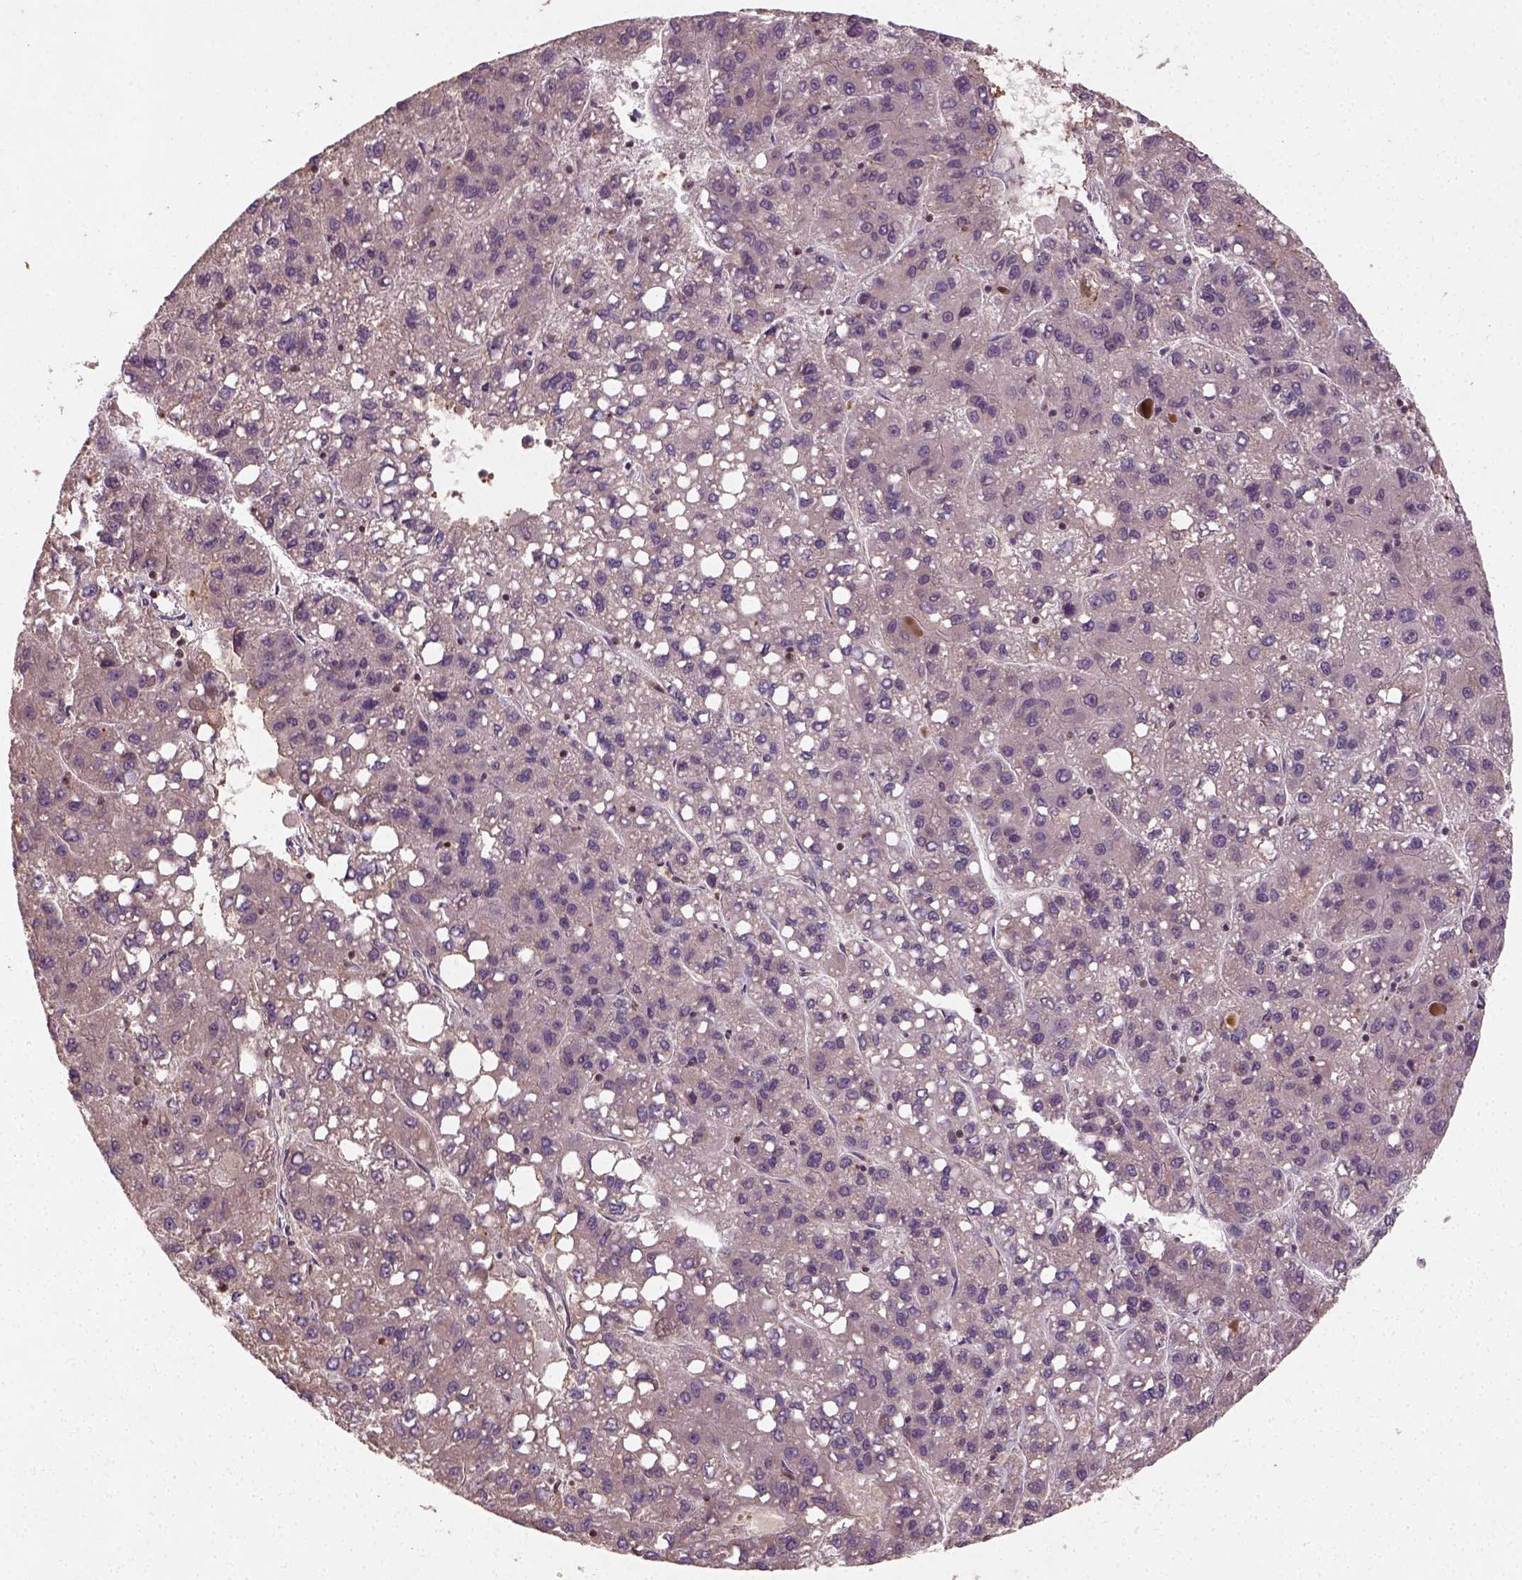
{"staining": {"intensity": "negative", "quantity": "none", "location": "none"}, "tissue": "liver cancer", "cell_type": "Tumor cells", "image_type": "cancer", "snomed": [{"axis": "morphology", "description": "Carcinoma, Hepatocellular, NOS"}, {"axis": "topography", "description": "Liver"}], "caption": "There is no significant expression in tumor cells of liver cancer (hepatocellular carcinoma). (DAB (3,3'-diaminobenzidine) immunohistochemistry (IHC) visualized using brightfield microscopy, high magnification).", "gene": "CAMKK1", "patient": {"sex": "female", "age": 82}}